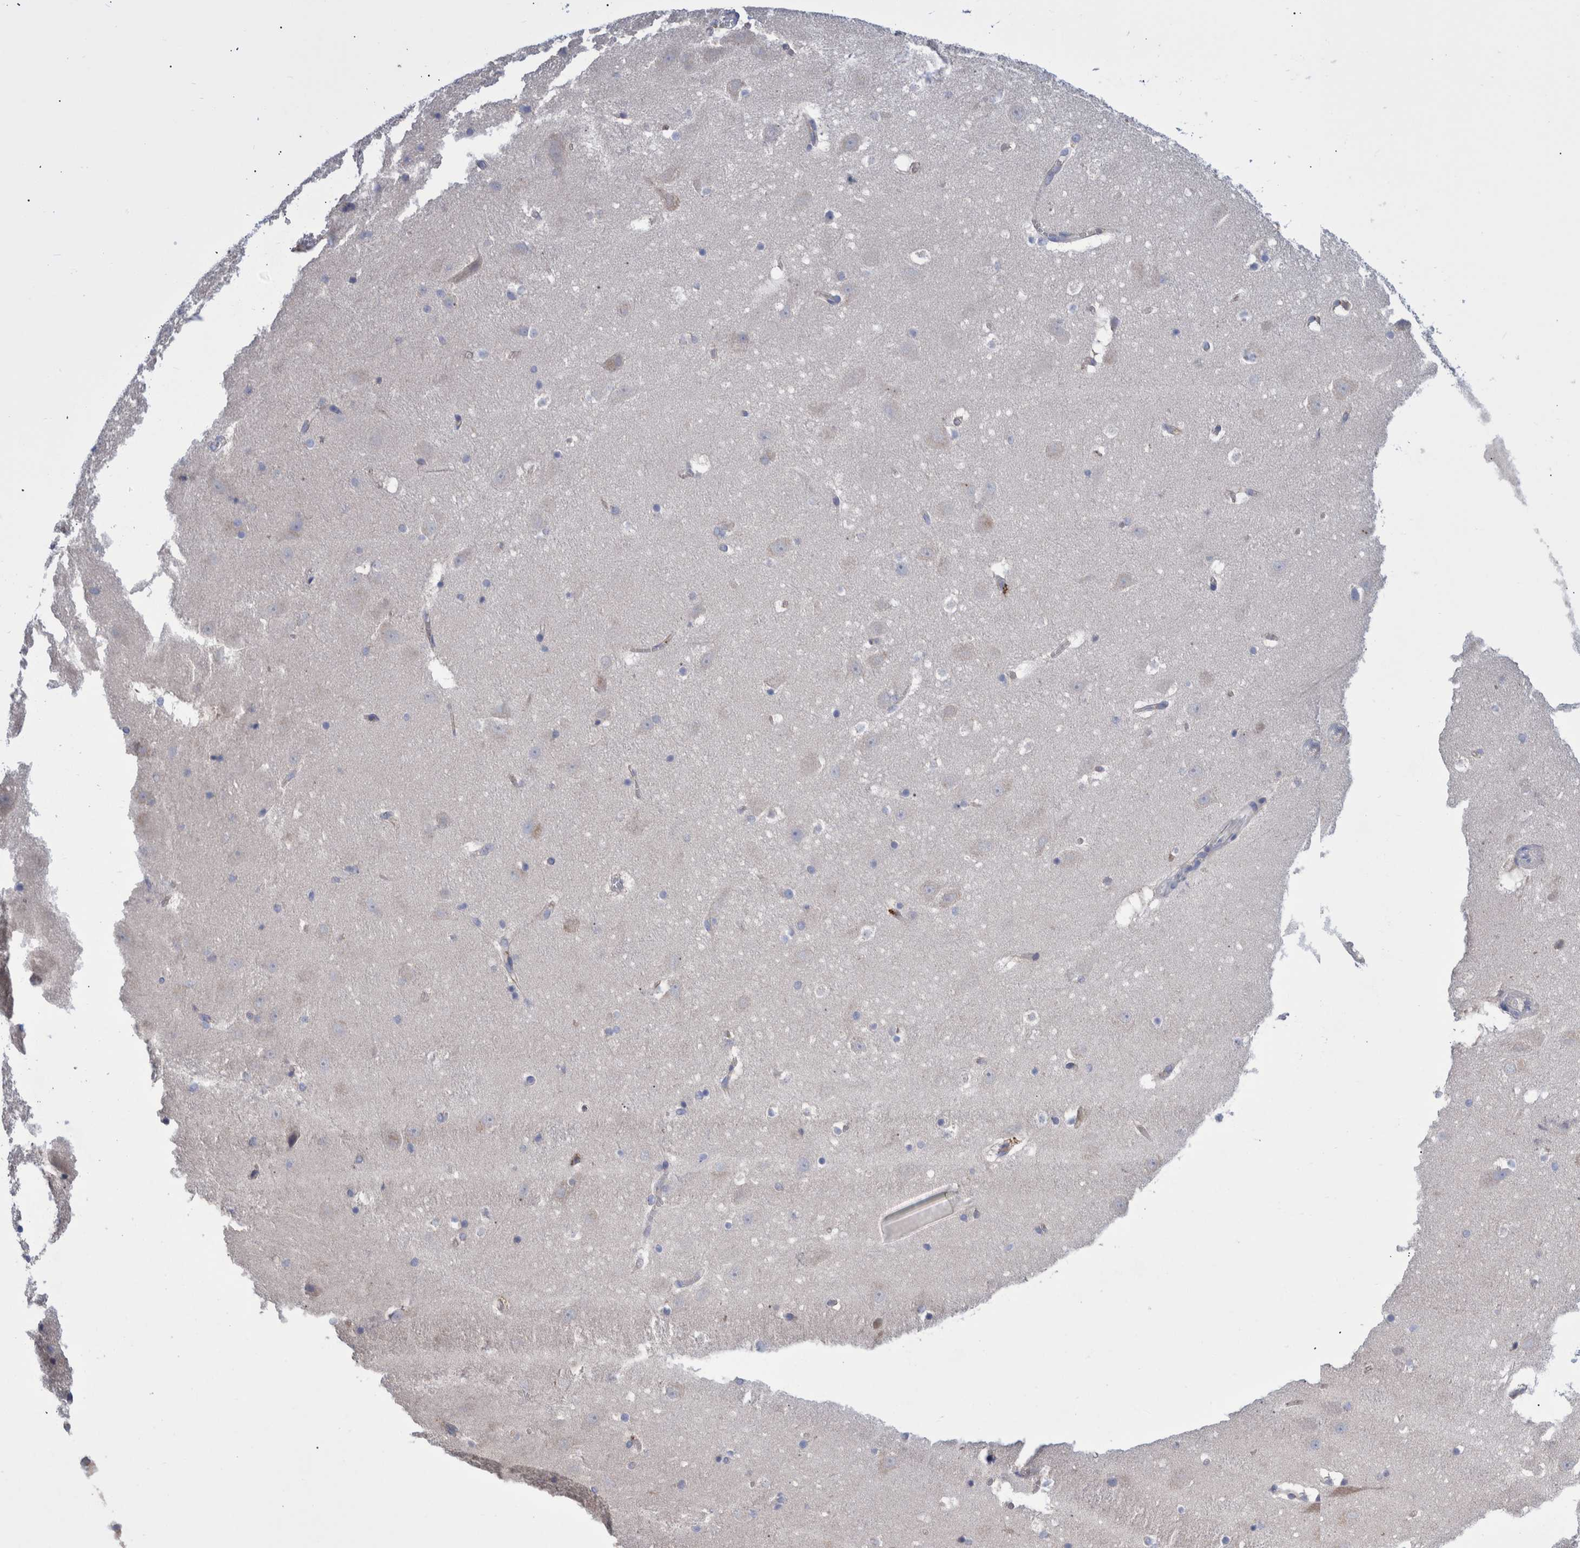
{"staining": {"intensity": "negative", "quantity": "none", "location": "none"}, "tissue": "hippocampus", "cell_type": "Glial cells", "image_type": "normal", "snomed": [{"axis": "morphology", "description": "Normal tissue, NOS"}, {"axis": "topography", "description": "Hippocampus"}], "caption": "The micrograph displays no staining of glial cells in benign hippocampus.", "gene": "DLL4", "patient": {"sex": "male", "age": 45}}